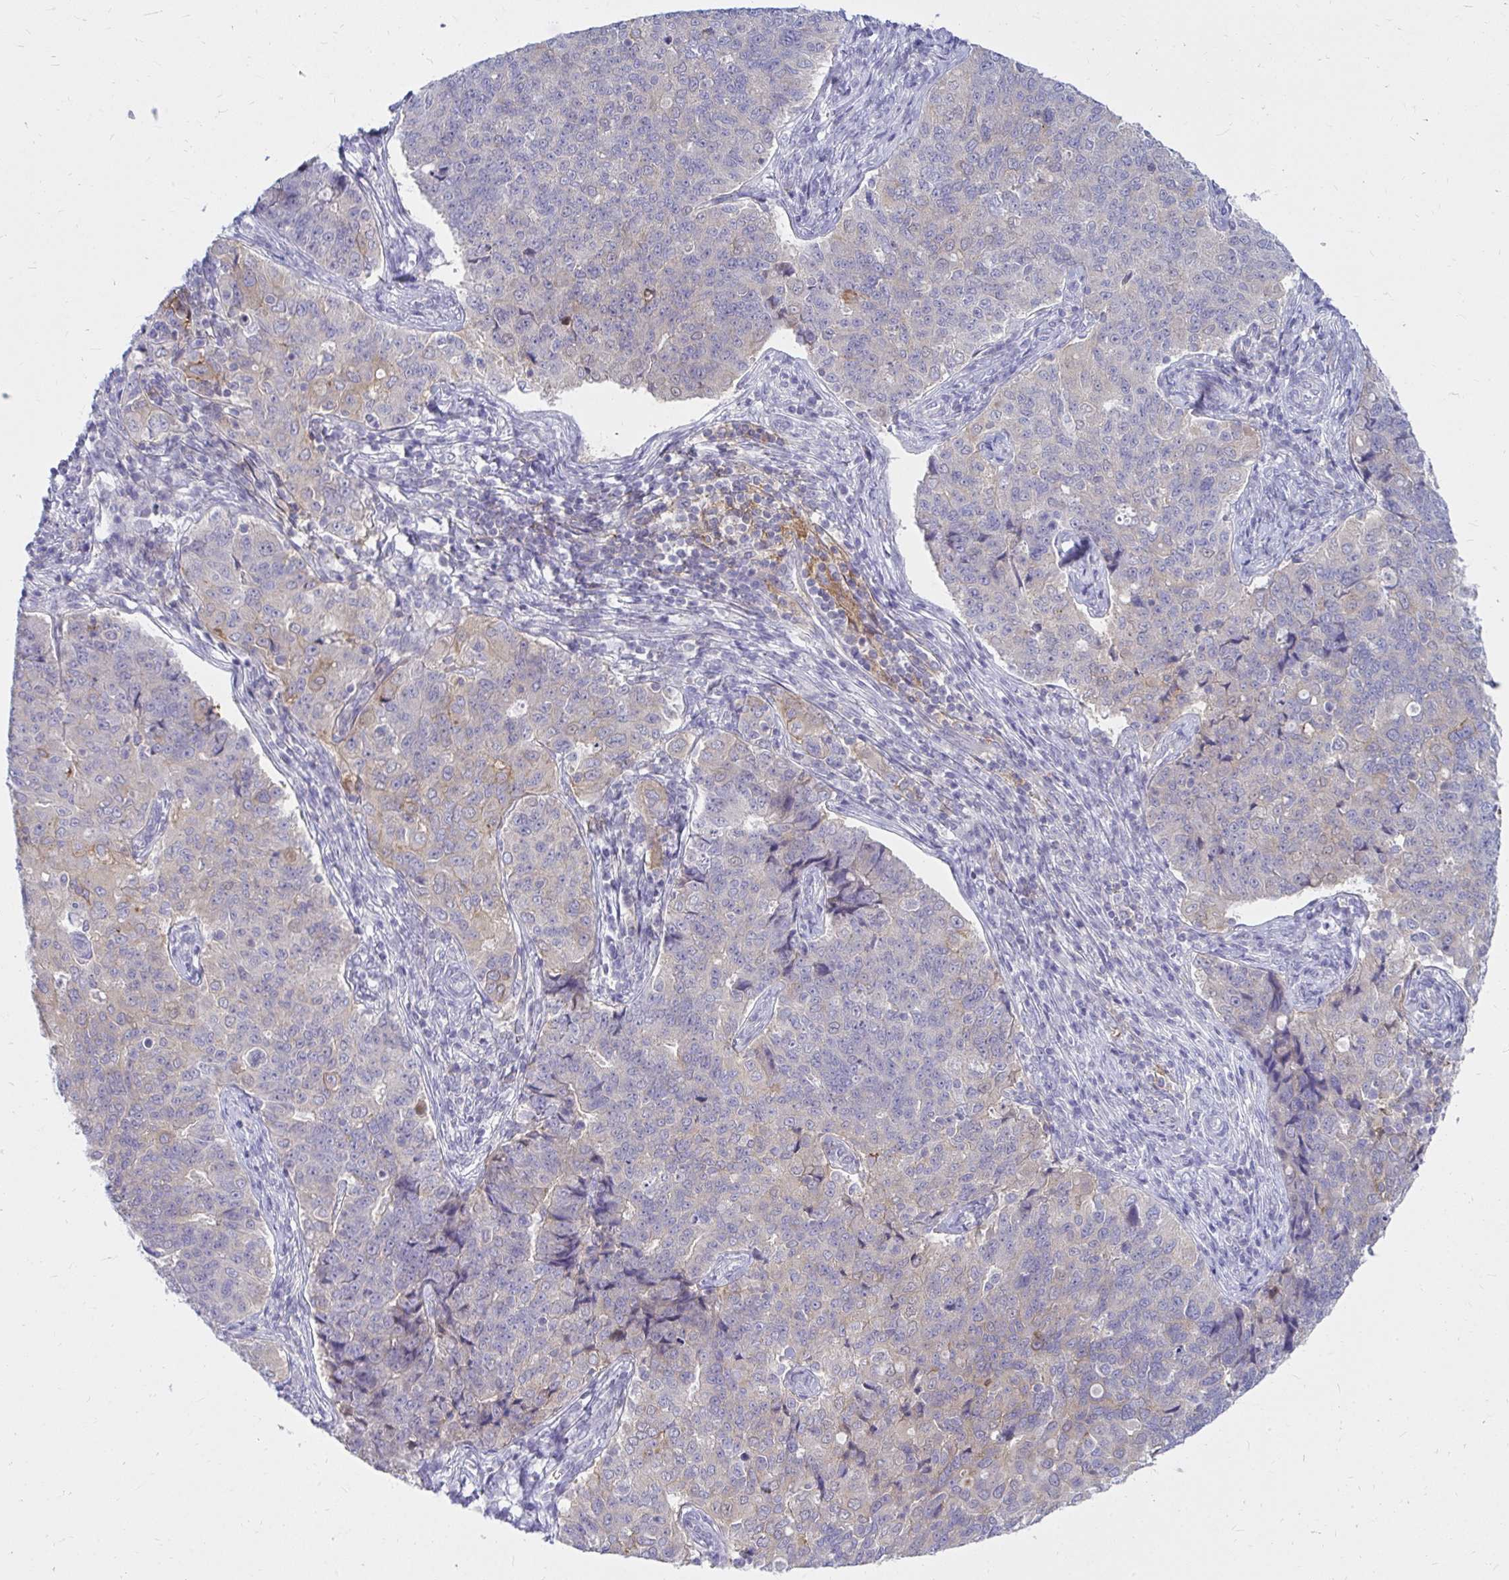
{"staining": {"intensity": "weak", "quantity": "25%-75%", "location": "cytoplasmic/membranous"}, "tissue": "endometrial cancer", "cell_type": "Tumor cells", "image_type": "cancer", "snomed": [{"axis": "morphology", "description": "Adenocarcinoma, NOS"}, {"axis": "topography", "description": "Endometrium"}], "caption": "Protein staining of endometrial cancer tissue displays weak cytoplasmic/membranous expression in approximately 25%-75% of tumor cells.", "gene": "C19orf81", "patient": {"sex": "female", "age": 43}}